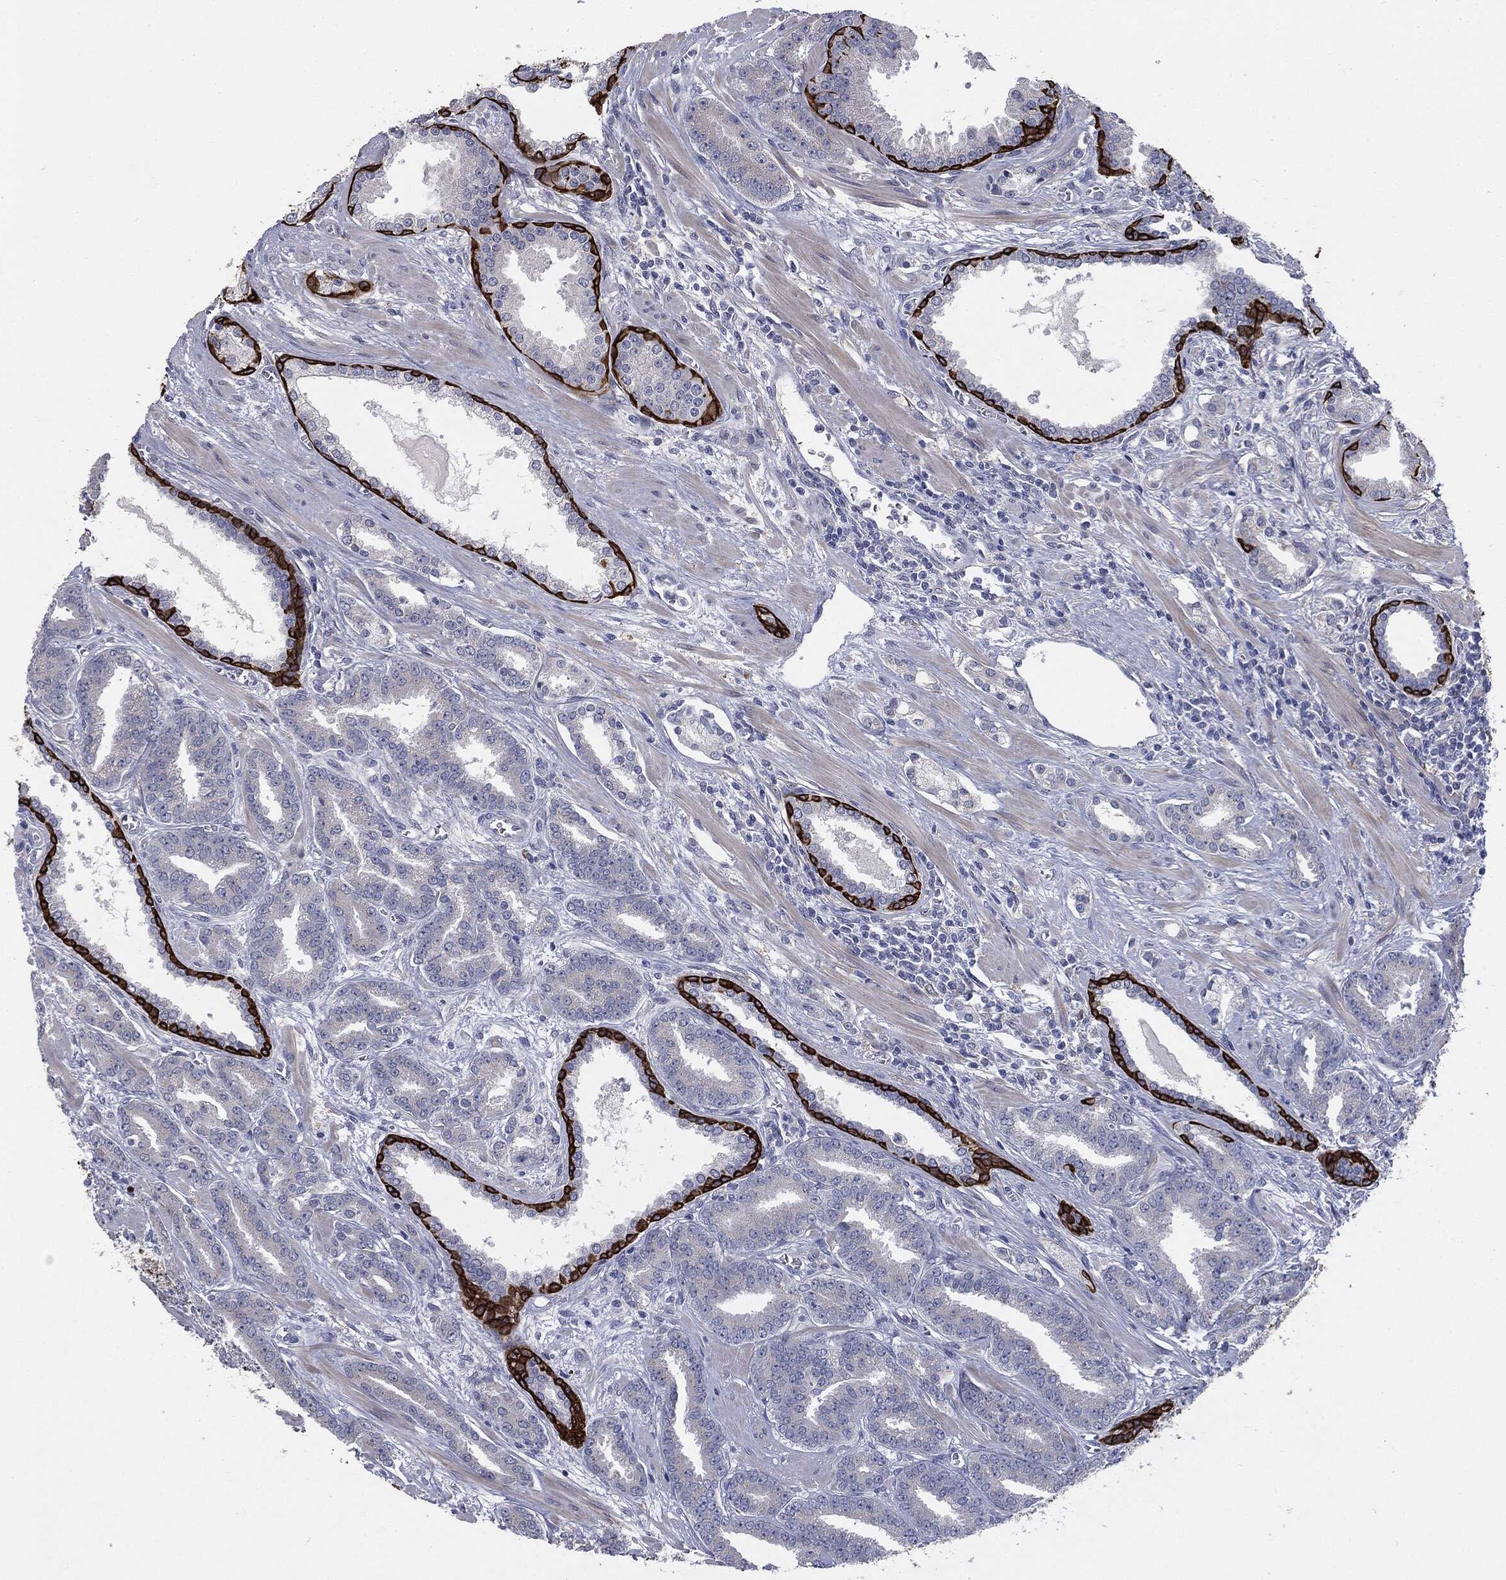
{"staining": {"intensity": "negative", "quantity": "none", "location": "none"}, "tissue": "prostate cancer", "cell_type": "Tumor cells", "image_type": "cancer", "snomed": [{"axis": "morphology", "description": "Adenocarcinoma, High grade"}, {"axis": "topography", "description": "Prostate"}], "caption": "Prostate cancer was stained to show a protein in brown. There is no significant staining in tumor cells.", "gene": "KRT5", "patient": {"sex": "male", "age": 60}}